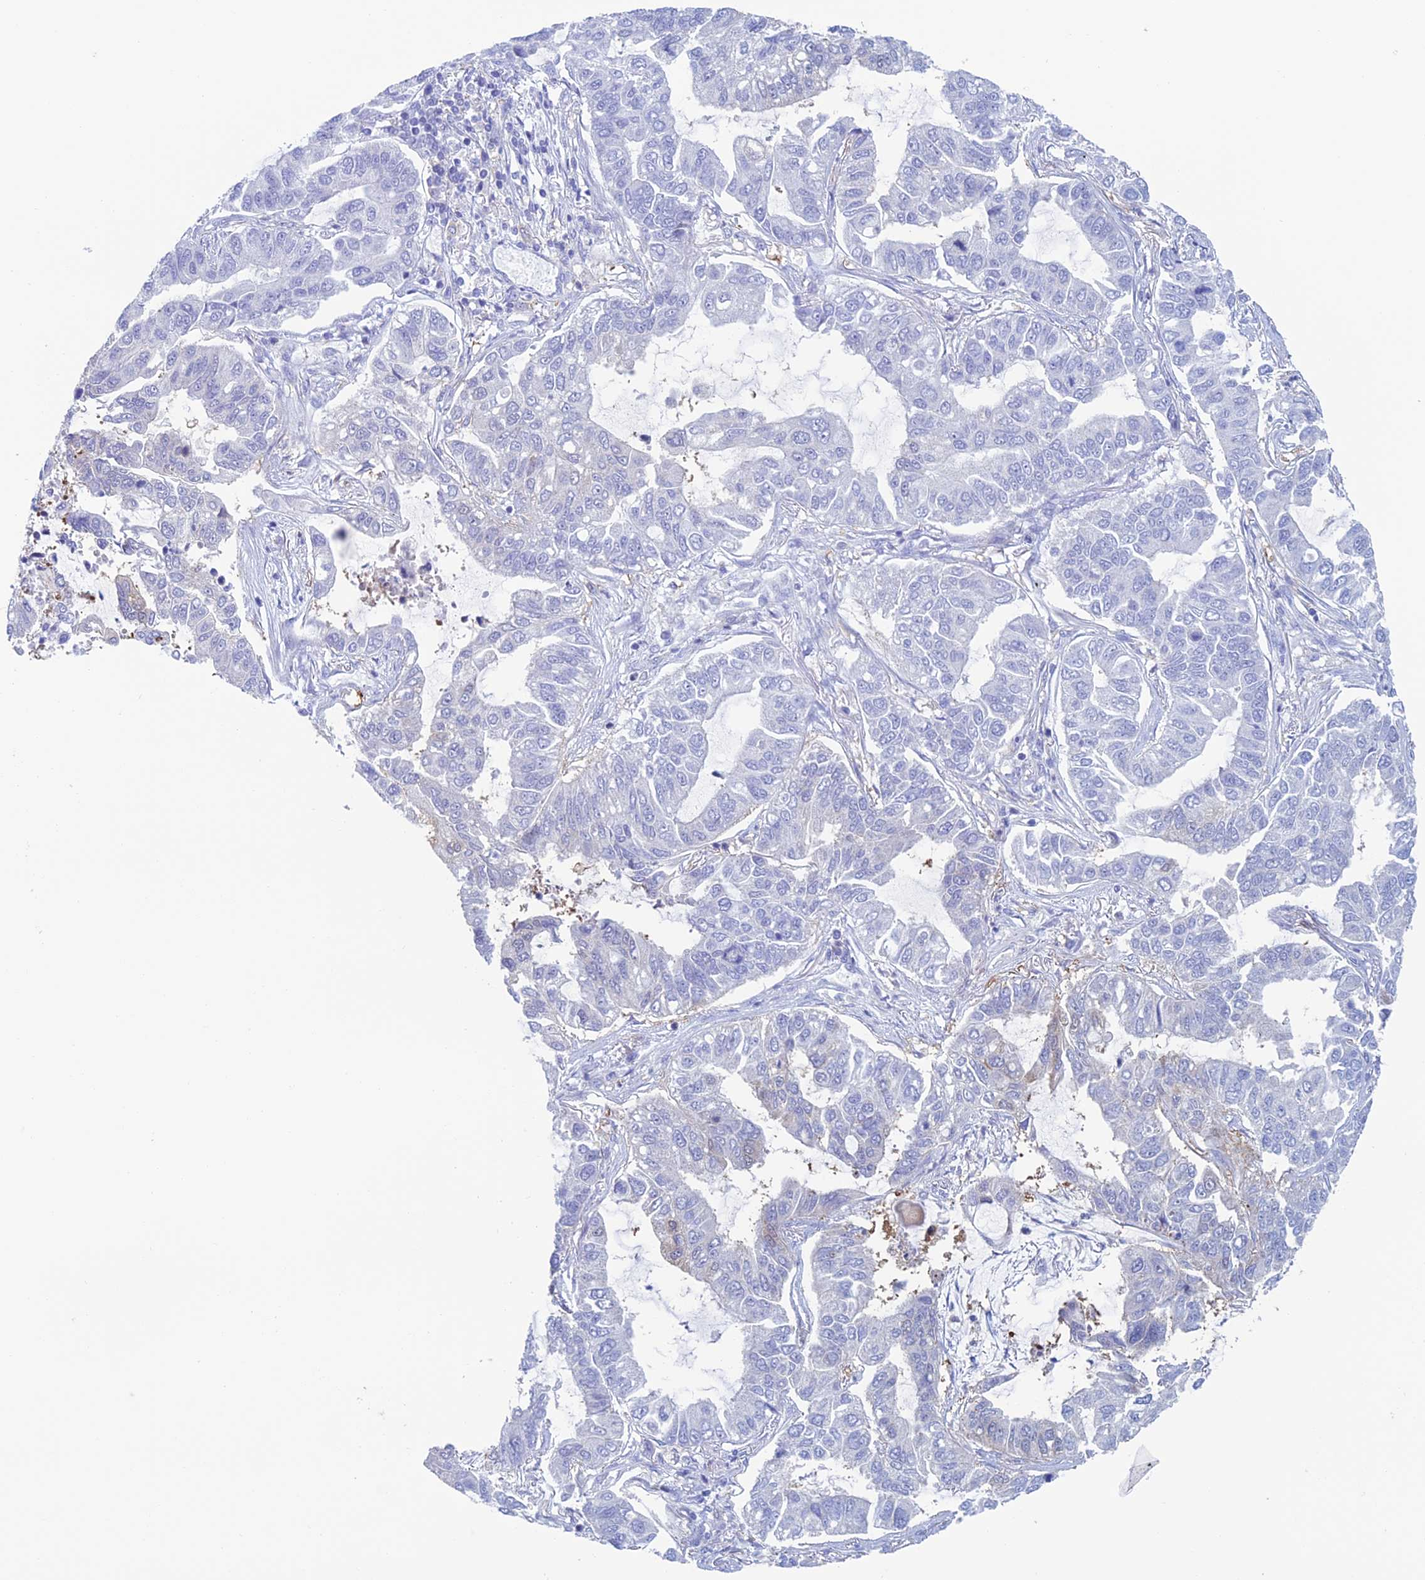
{"staining": {"intensity": "moderate", "quantity": "<25%", "location": "cytoplasmic/membranous,nuclear"}, "tissue": "lung cancer", "cell_type": "Tumor cells", "image_type": "cancer", "snomed": [{"axis": "morphology", "description": "Adenocarcinoma, NOS"}, {"axis": "topography", "description": "Lung"}], "caption": "Moderate cytoplasmic/membranous and nuclear expression is appreciated in about <25% of tumor cells in lung cancer.", "gene": "KCNK17", "patient": {"sex": "male", "age": 64}}